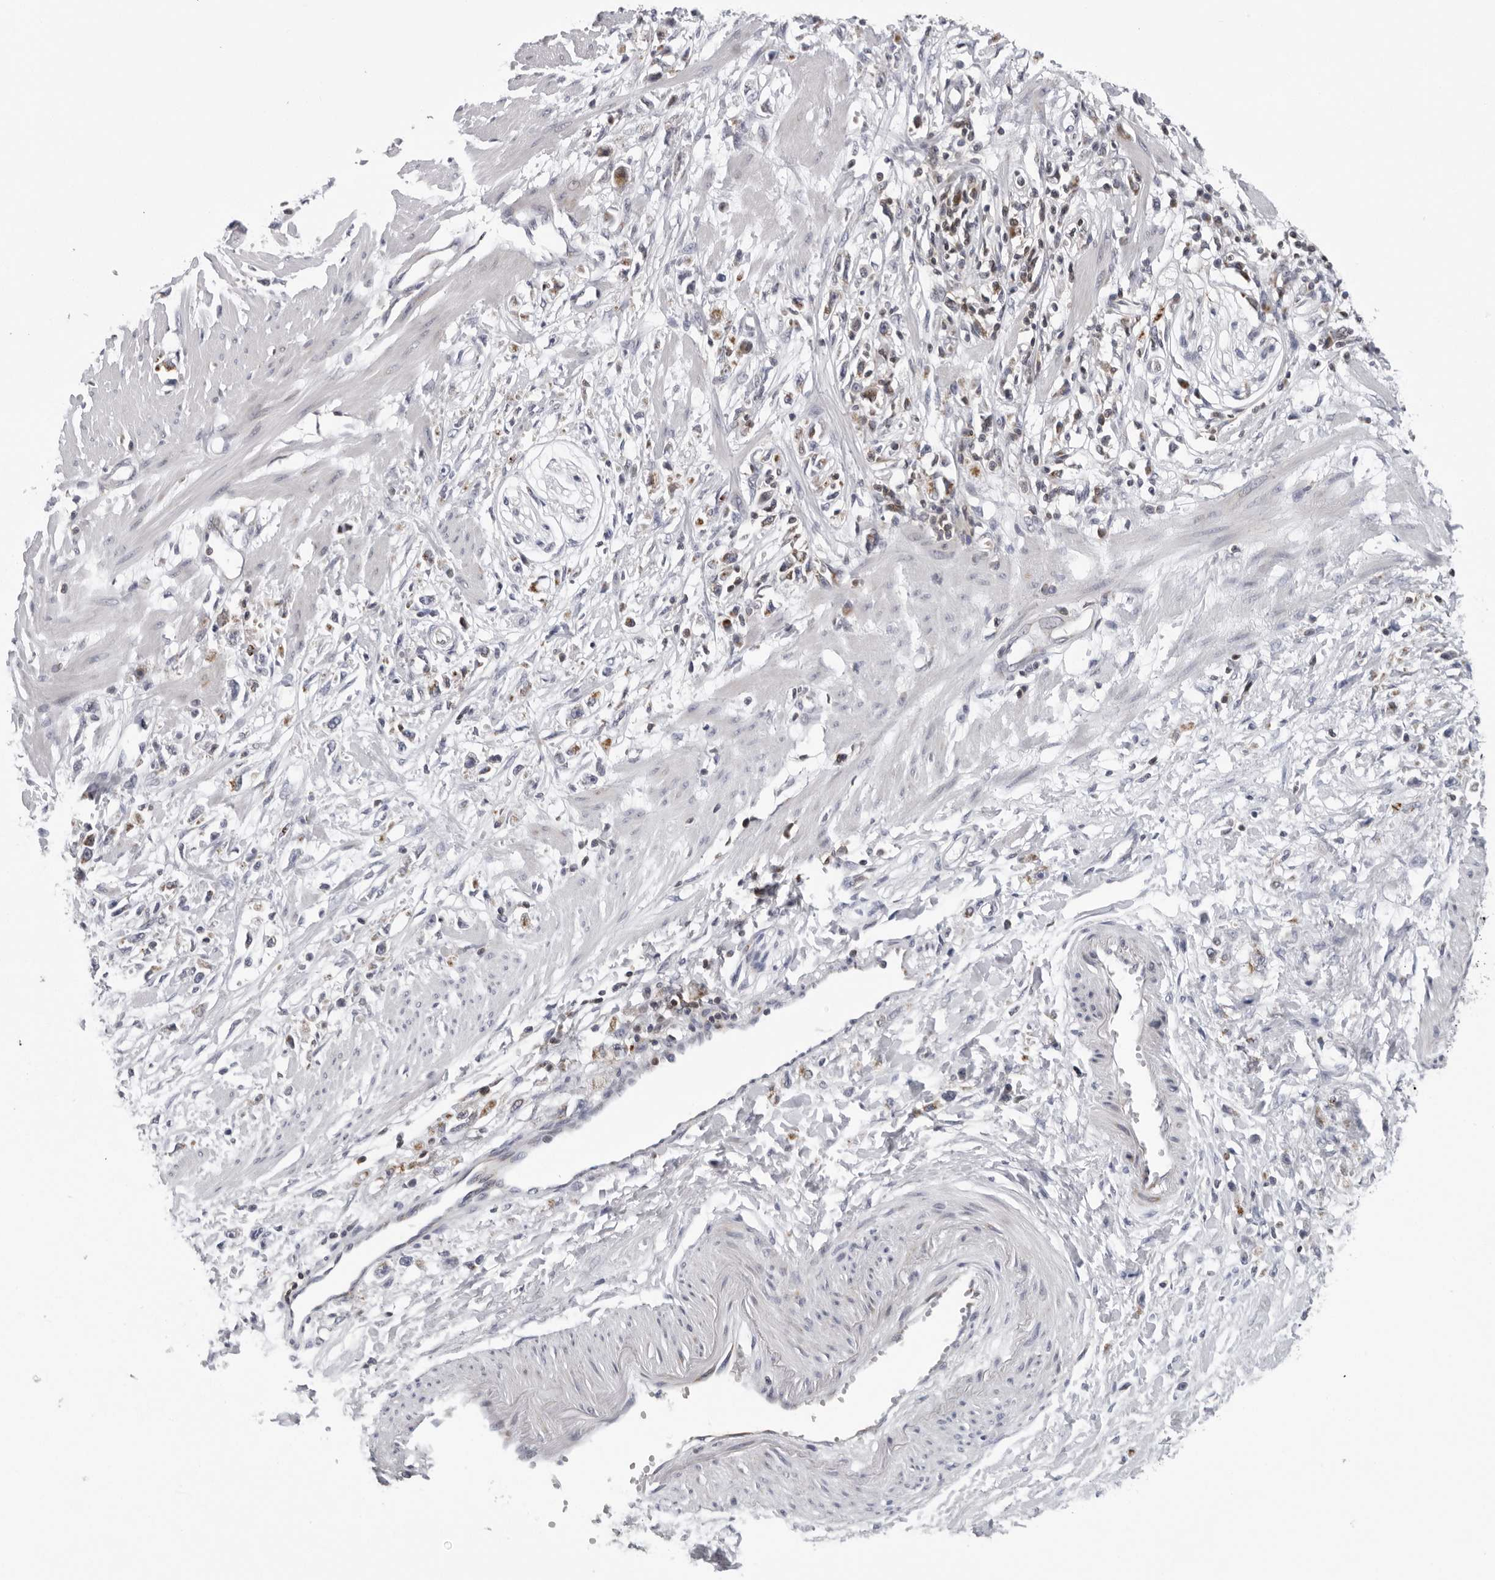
{"staining": {"intensity": "moderate", "quantity": "25%-75%", "location": "cytoplasmic/membranous"}, "tissue": "stomach cancer", "cell_type": "Tumor cells", "image_type": "cancer", "snomed": [{"axis": "morphology", "description": "Adenocarcinoma, NOS"}, {"axis": "topography", "description": "Stomach"}], "caption": "Adenocarcinoma (stomach) stained with a brown dye demonstrates moderate cytoplasmic/membranous positive staining in about 25%-75% of tumor cells.", "gene": "CPT2", "patient": {"sex": "female", "age": 59}}